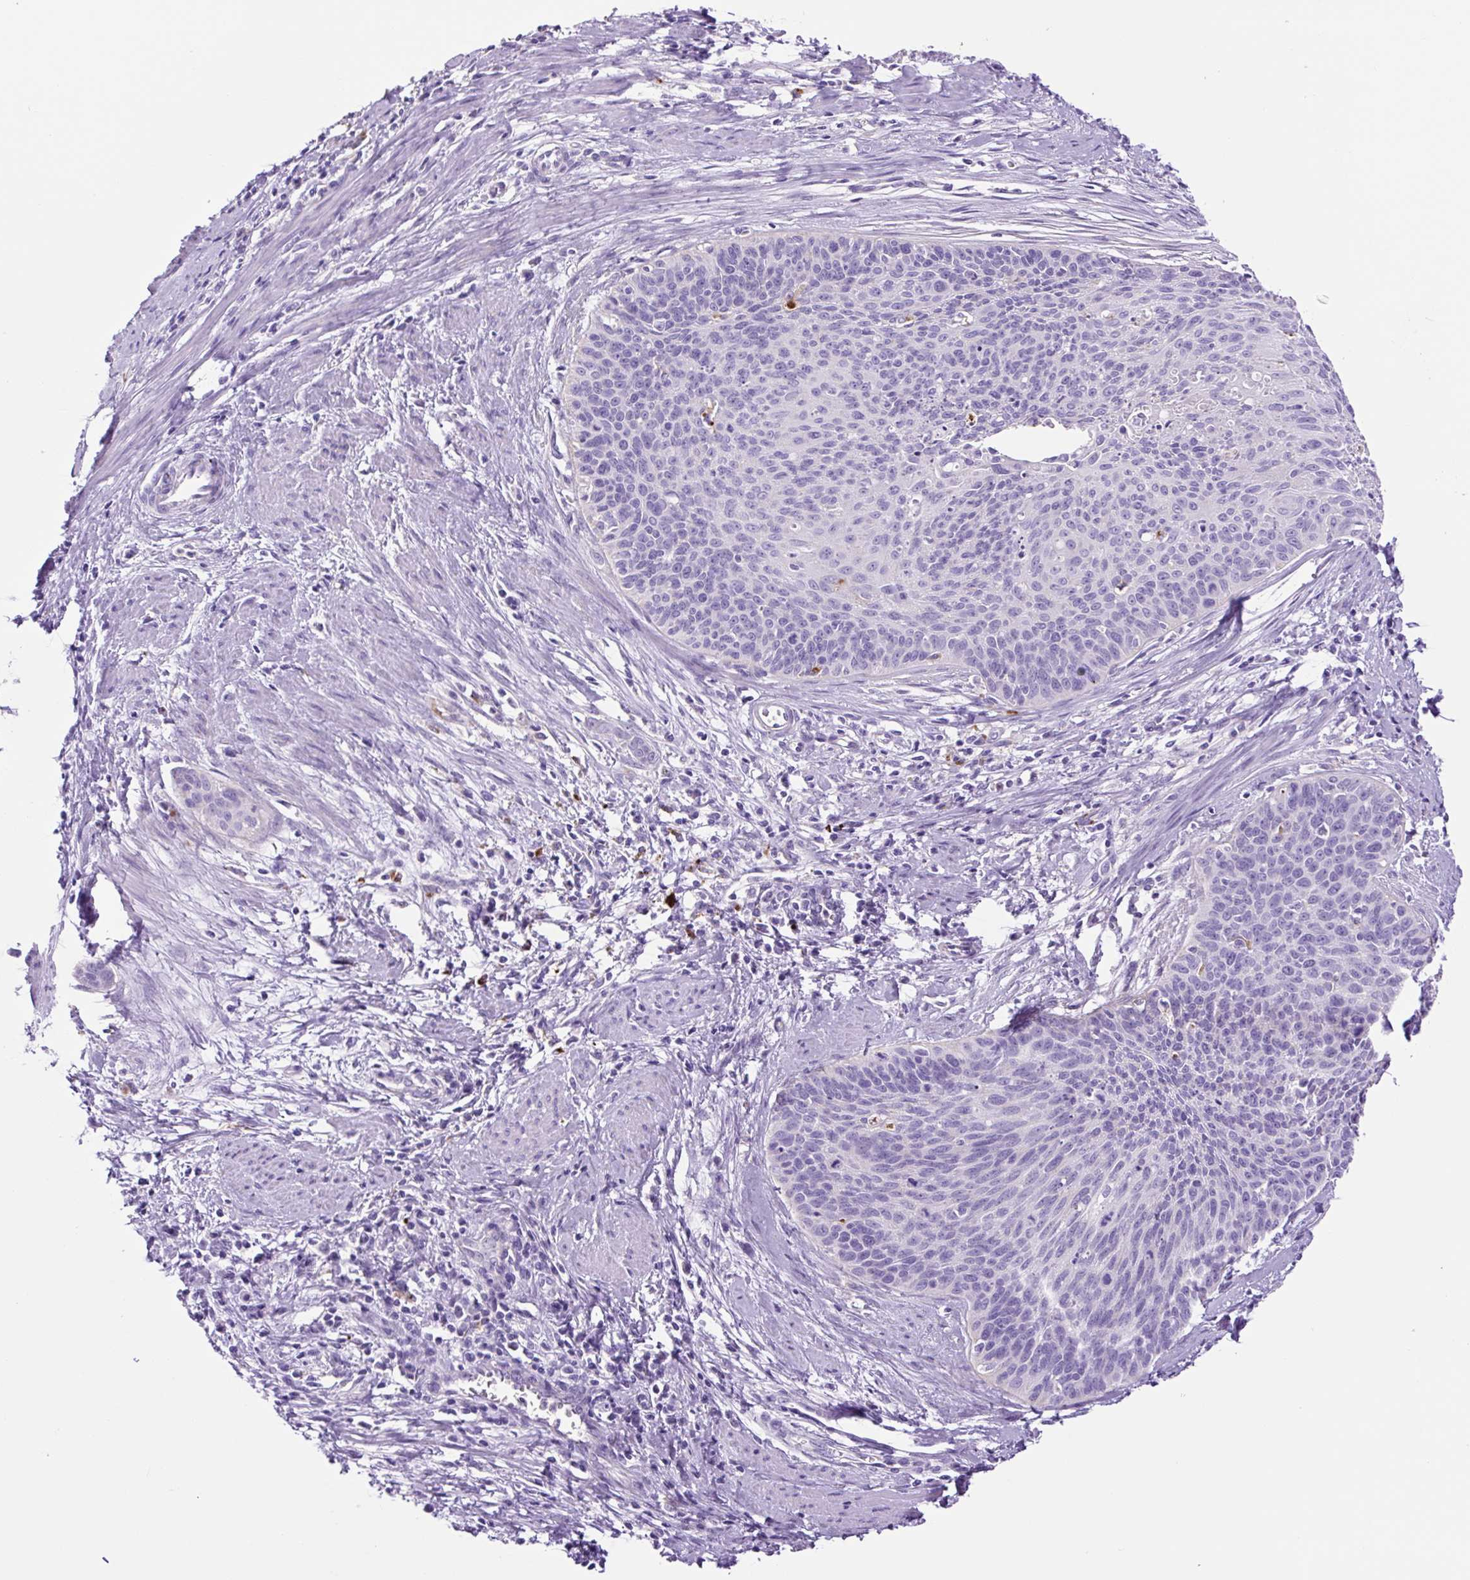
{"staining": {"intensity": "negative", "quantity": "none", "location": "none"}, "tissue": "cervical cancer", "cell_type": "Tumor cells", "image_type": "cancer", "snomed": [{"axis": "morphology", "description": "Squamous cell carcinoma, NOS"}, {"axis": "topography", "description": "Cervix"}], "caption": "There is no significant positivity in tumor cells of cervical cancer (squamous cell carcinoma).", "gene": "LCN10", "patient": {"sex": "female", "age": 55}}